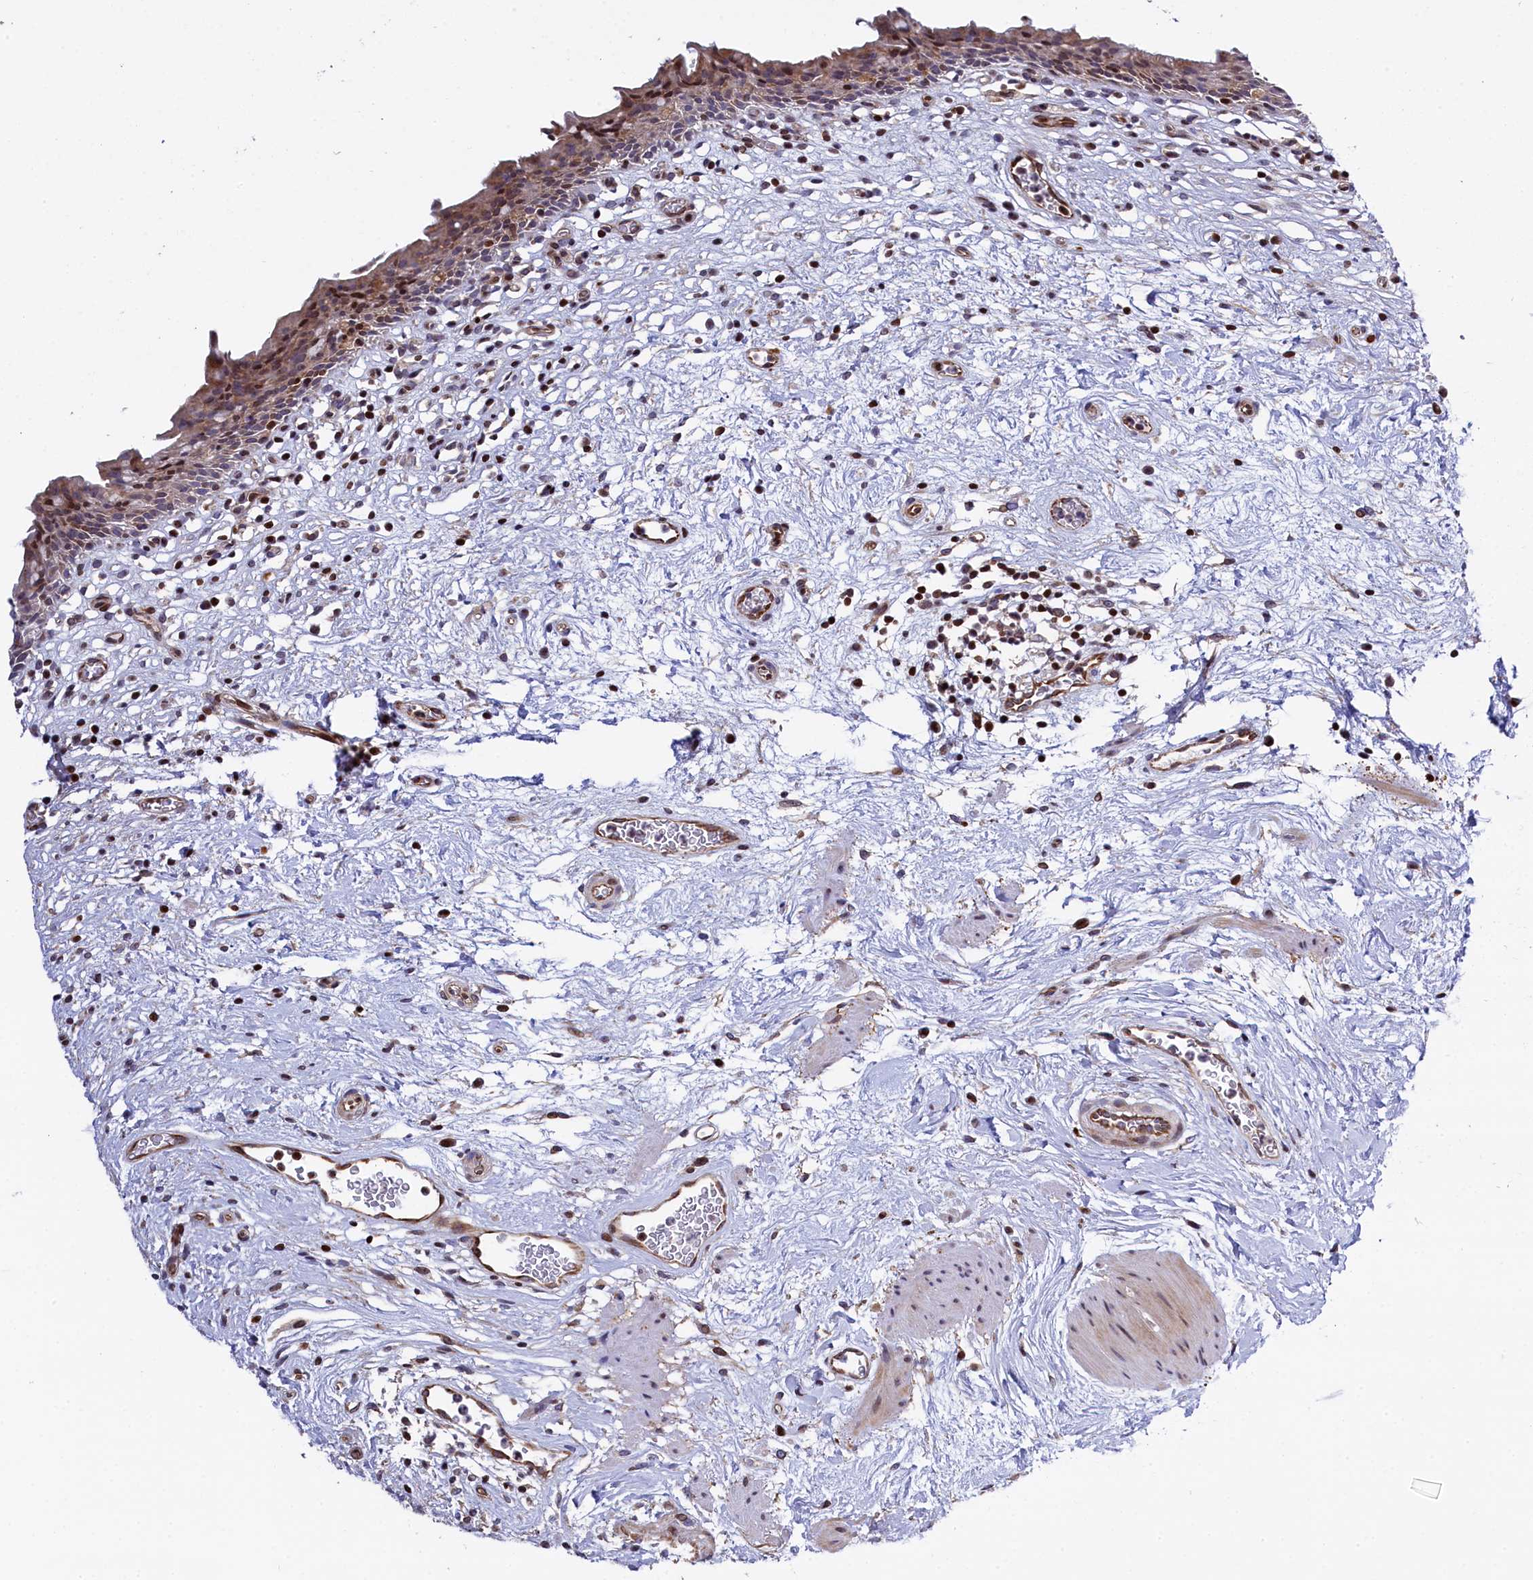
{"staining": {"intensity": "moderate", "quantity": "<25%", "location": "cytoplasmic/membranous,nuclear"}, "tissue": "urinary bladder", "cell_type": "Urothelial cells", "image_type": "normal", "snomed": [{"axis": "morphology", "description": "Normal tissue, NOS"}, {"axis": "morphology", "description": "Inflammation, NOS"}, {"axis": "topography", "description": "Urinary bladder"}], "caption": "Immunohistochemistry (IHC) (DAB) staining of unremarkable urinary bladder demonstrates moderate cytoplasmic/membranous,nuclear protein positivity in about <25% of urothelial cells. (Brightfield microscopy of DAB IHC at high magnification).", "gene": "TGDS", "patient": {"sex": "male", "age": 63}}